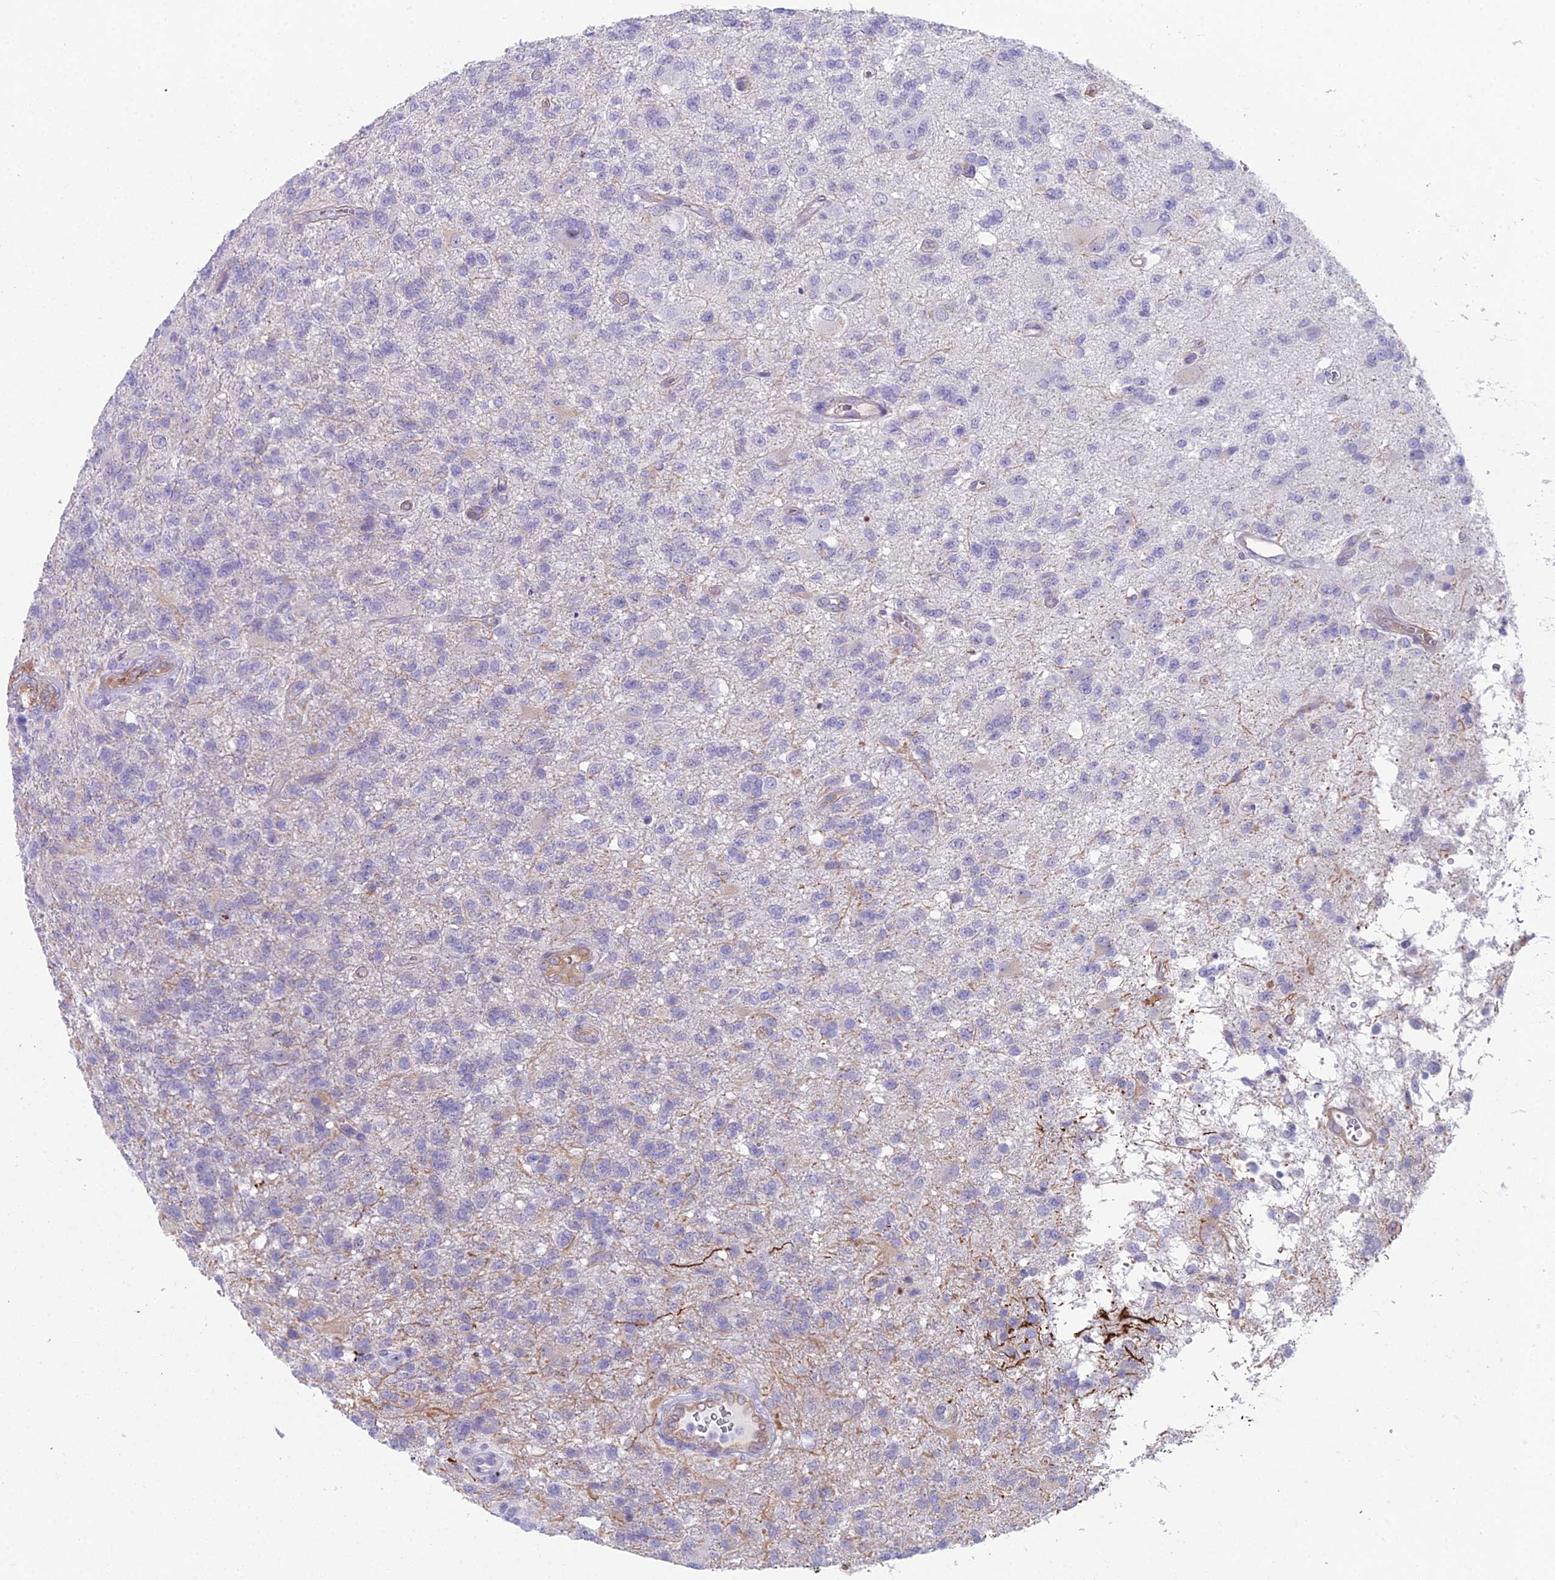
{"staining": {"intensity": "negative", "quantity": "none", "location": "none"}, "tissue": "glioma", "cell_type": "Tumor cells", "image_type": "cancer", "snomed": [{"axis": "morphology", "description": "Glioma, malignant, High grade"}, {"axis": "topography", "description": "Brain"}], "caption": "Glioma stained for a protein using immunohistochemistry displays no expression tumor cells.", "gene": "CC2D2A", "patient": {"sex": "male", "age": 56}}